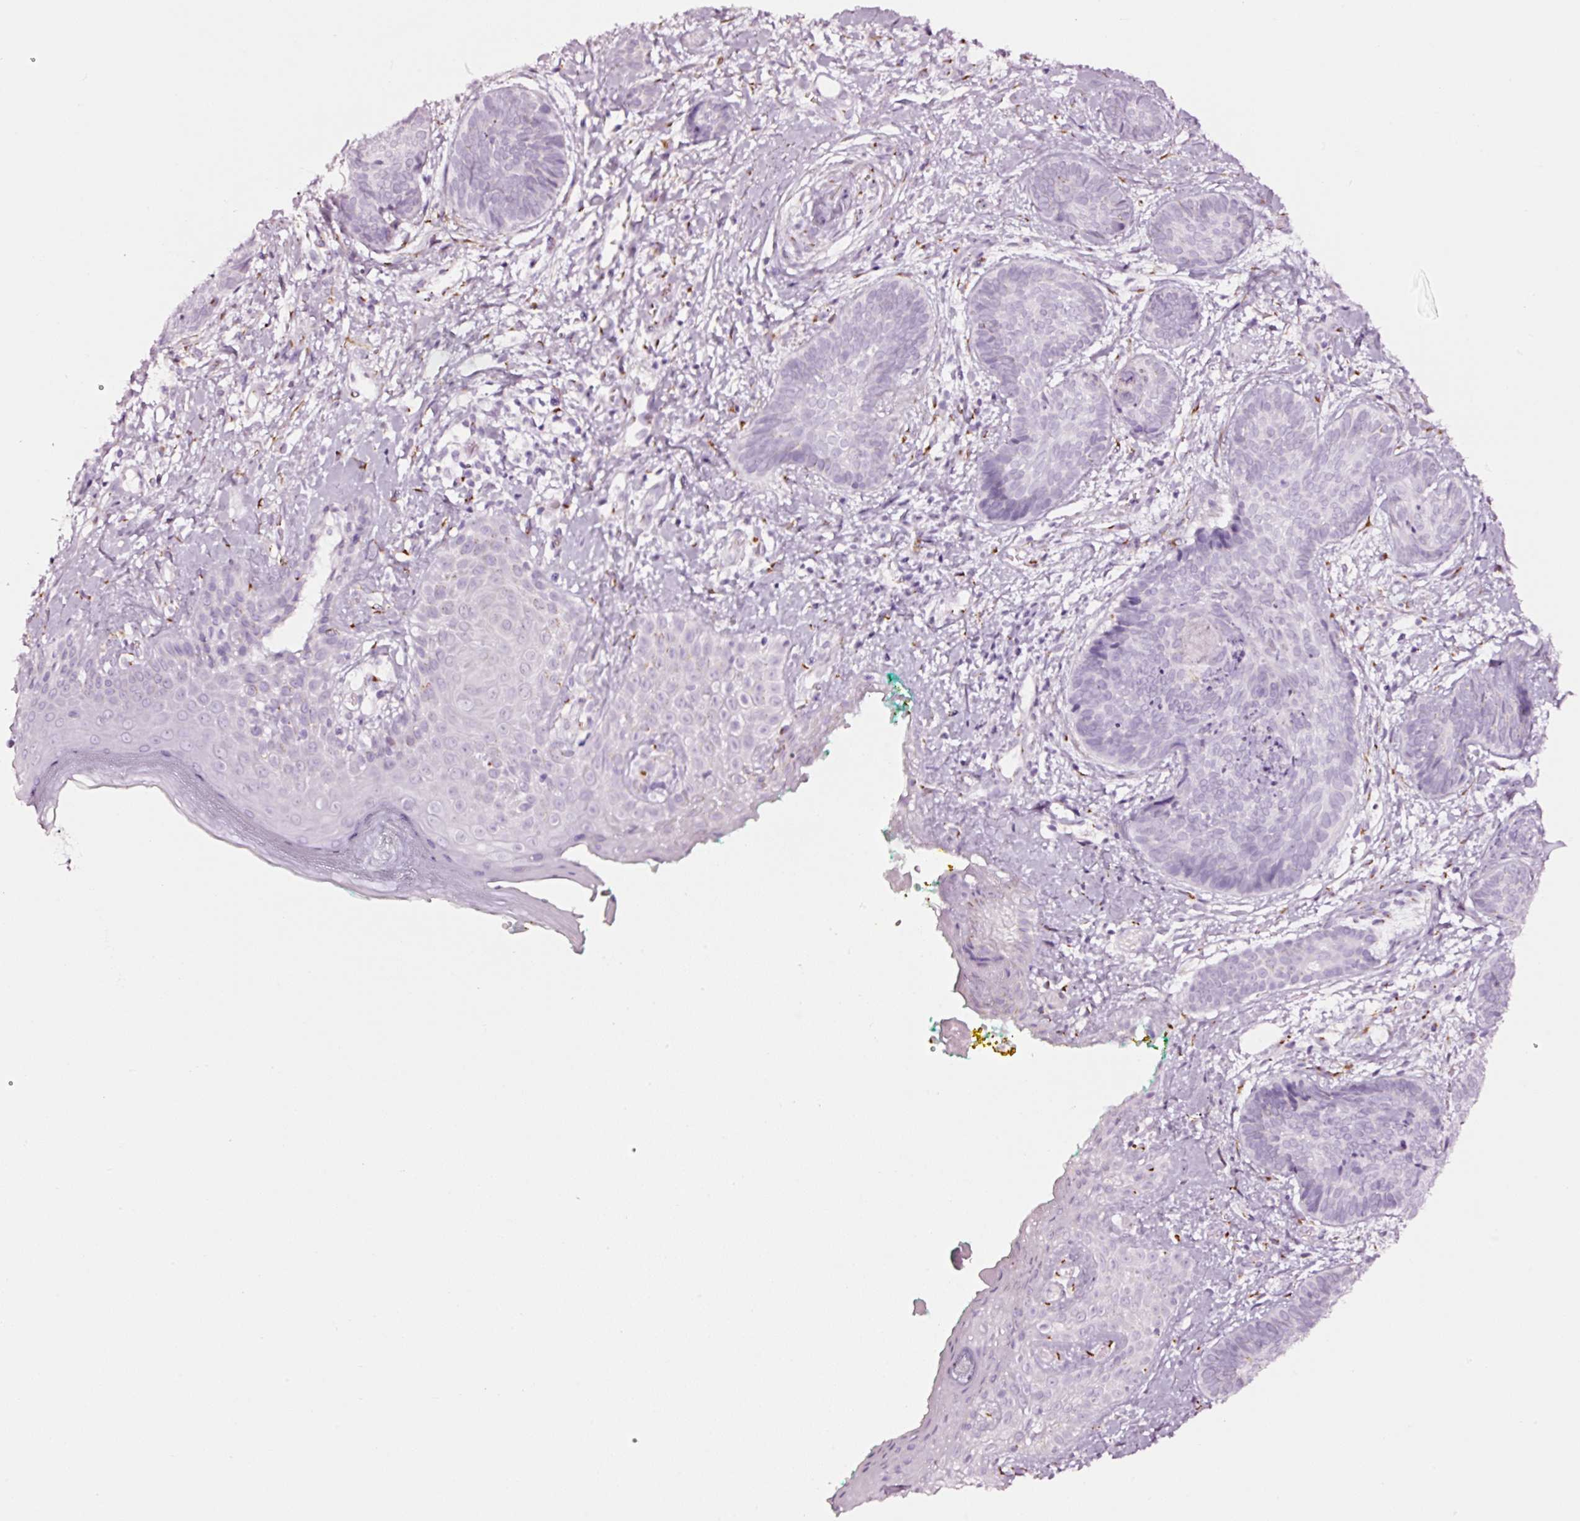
{"staining": {"intensity": "negative", "quantity": "none", "location": "none"}, "tissue": "skin cancer", "cell_type": "Tumor cells", "image_type": "cancer", "snomed": [{"axis": "morphology", "description": "Basal cell carcinoma"}, {"axis": "topography", "description": "Skin"}], "caption": "This histopathology image is of basal cell carcinoma (skin) stained with IHC to label a protein in brown with the nuclei are counter-stained blue. There is no staining in tumor cells. Brightfield microscopy of immunohistochemistry stained with DAB (brown) and hematoxylin (blue), captured at high magnification.", "gene": "SDF4", "patient": {"sex": "female", "age": 81}}